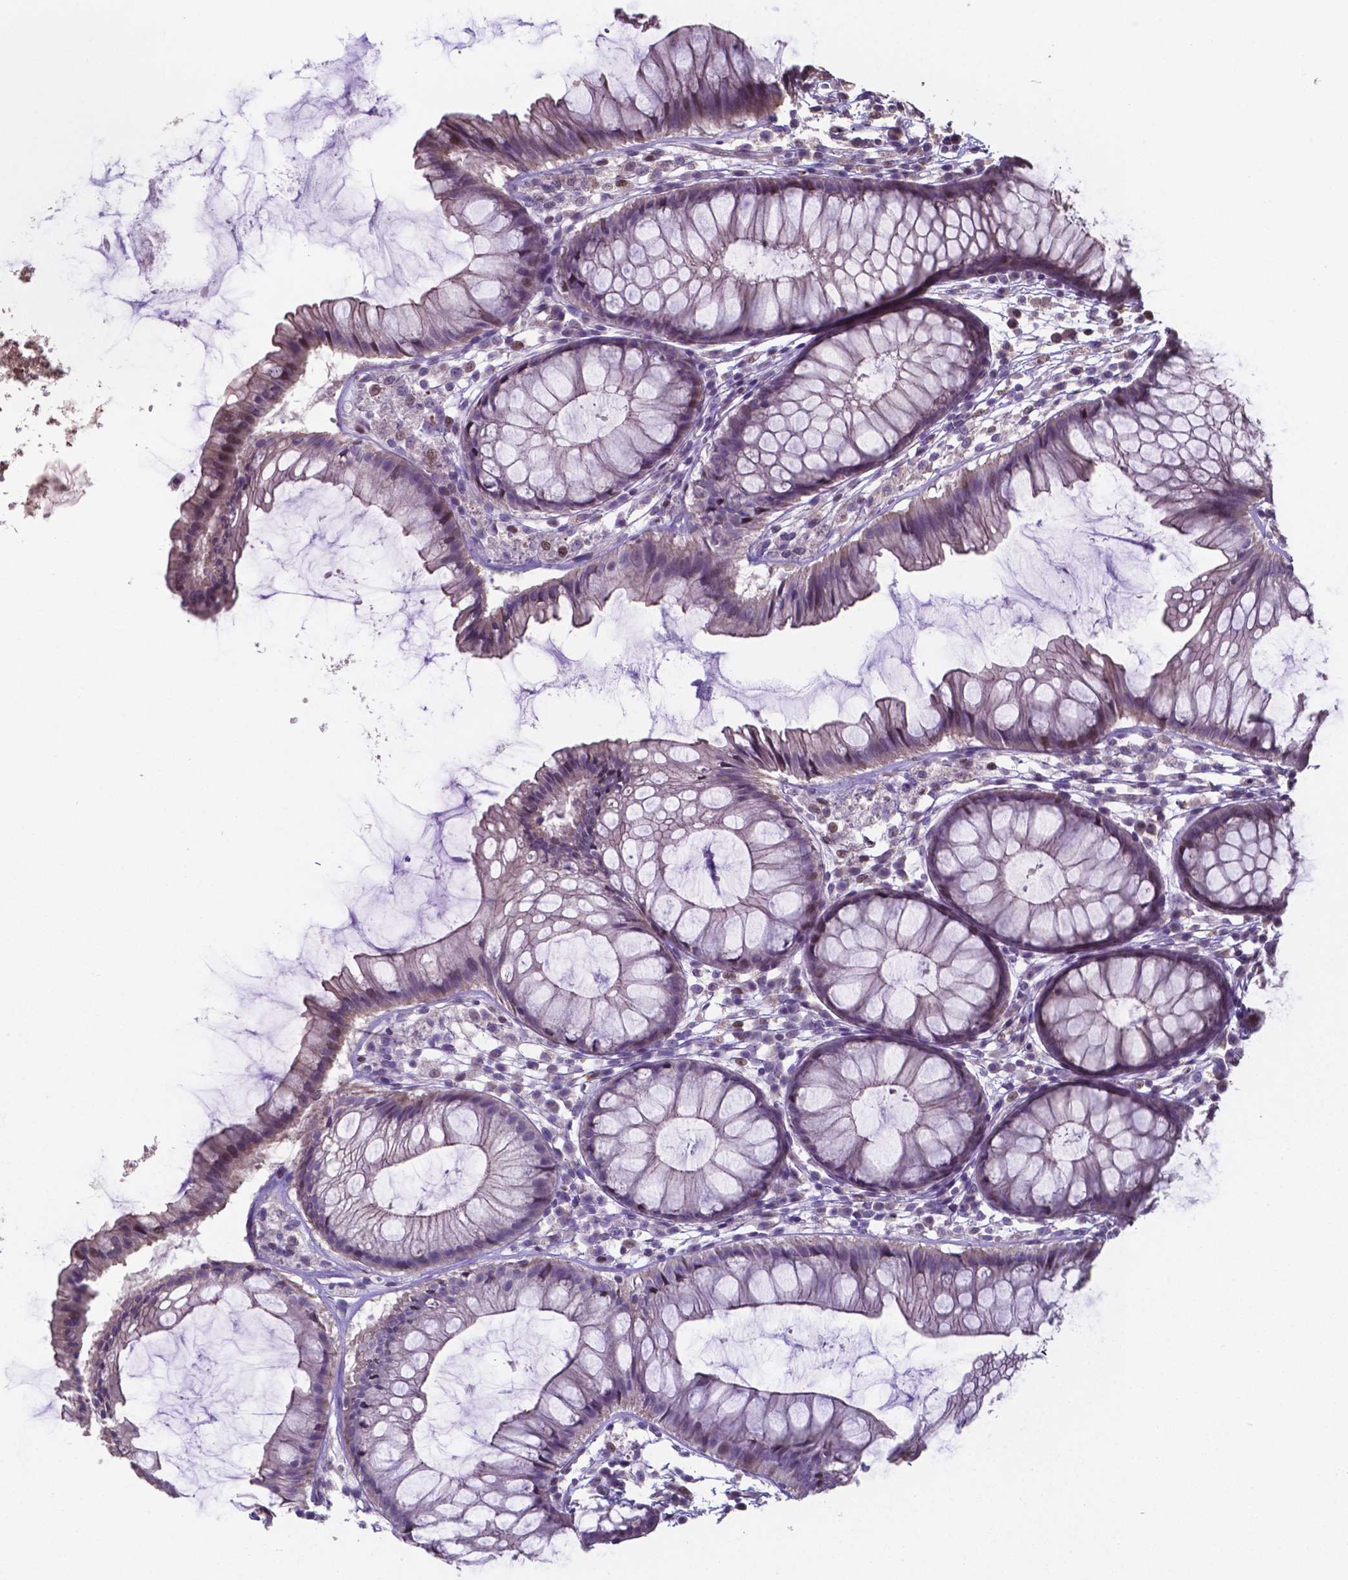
{"staining": {"intensity": "negative", "quantity": "none", "location": "none"}, "tissue": "colon", "cell_type": "Endothelial cells", "image_type": "normal", "snomed": [{"axis": "morphology", "description": "Normal tissue, NOS"}, {"axis": "morphology", "description": "Adenocarcinoma, NOS"}, {"axis": "topography", "description": "Colon"}], "caption": "Image shows no protein positivity in endothelial cells of benign colon. (Brightfield microscopy of DAB immunohistochemistry (IHC) at high magnification).", "gene": "MLC1", "patient": {"sex": "male", "age": 65}}